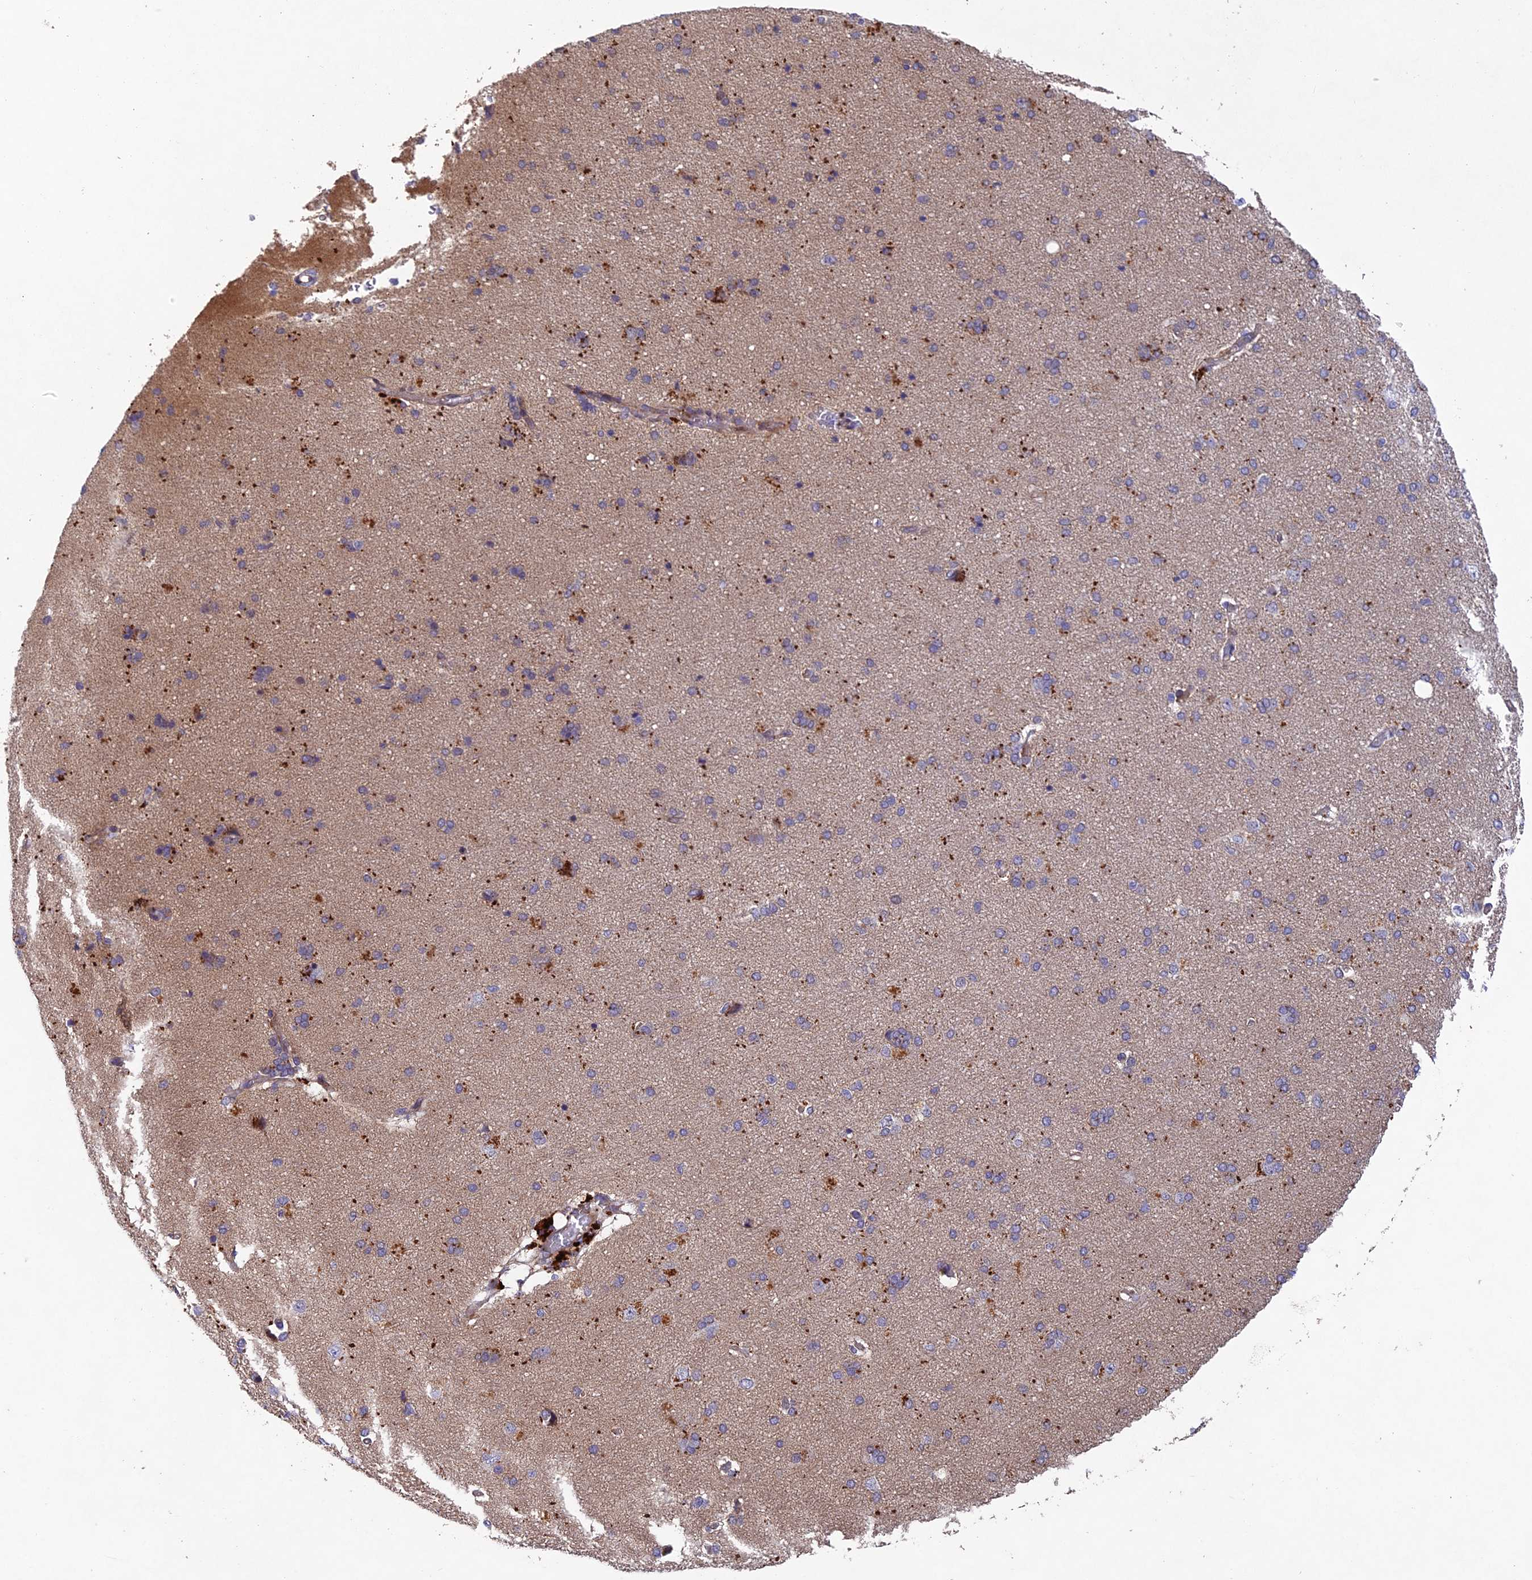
{"staining": {"intensity": "weak", "quantity": "25%-75%", "location": "cytoplasmic/membranous"}, "tissue": "cerebral cortex", "cell_type": "Endothelial cells", "image_type": "normal", "snomed": [{"axis": "morphology", "description": "Normal tissue, NOS"}, {"axis": "topography", "description": "Cerebral cortex"}], "caption": "This histopathology image reveals immunohistochemistry (IHC) staining of unremarkable human cerebral cortex, with low weak cytoplasmic/membranous positivity in approximately 25%-75% of endothelial cells.", "gene": "NSMCE1", "patient": {"sex": "male", "age": 62}}